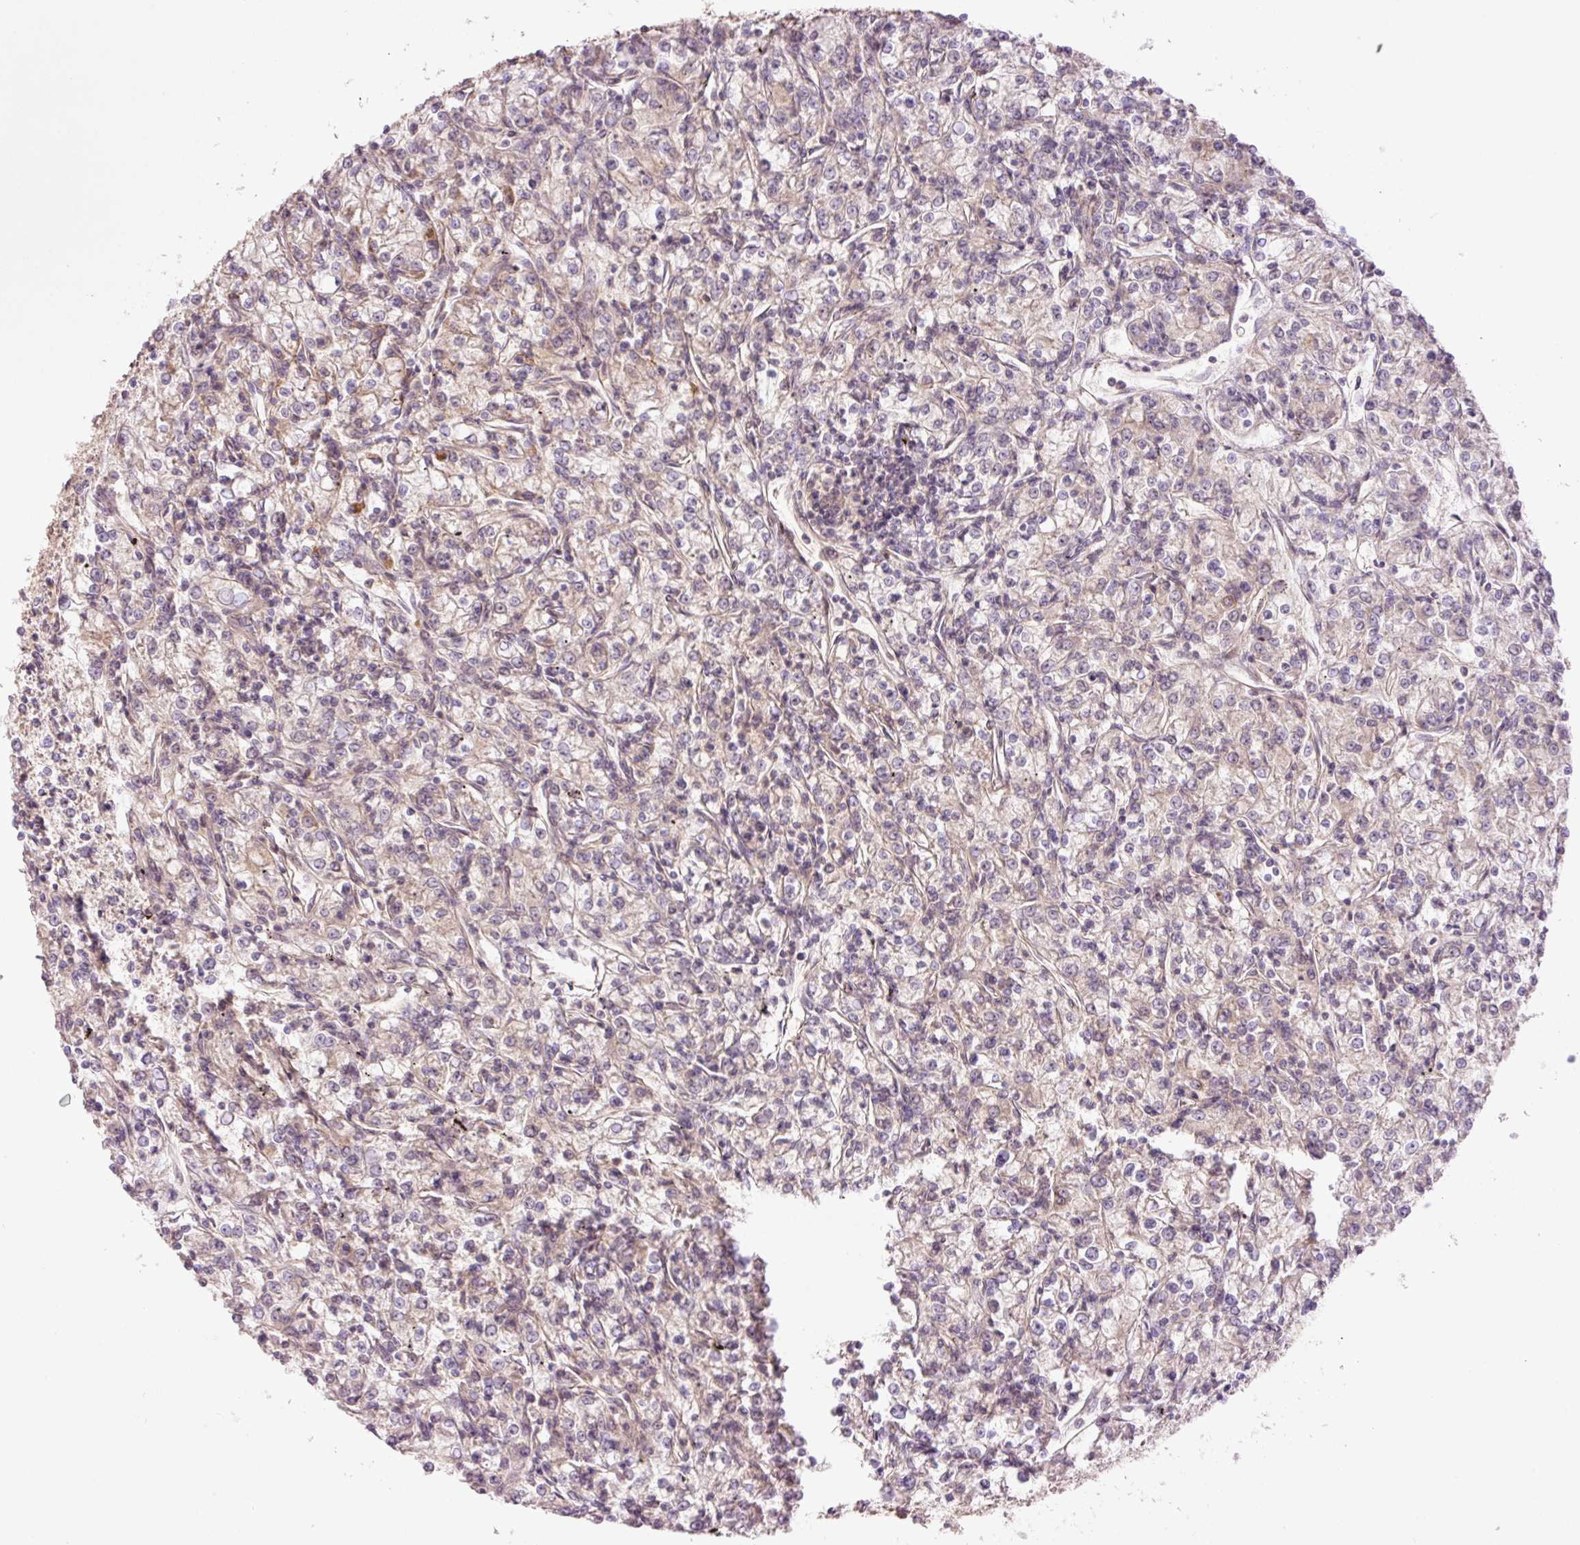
{"staining": {"intensity": "weak", "quantity": "<25%", "location": "cytoplasmic/membranous"}, "tissue": "renal cancer", "cell_type": "Tumor cells", "image_type": "cancer", "snomed": [{"axis": "morphology", "description": "Adenocarcinoma, NOS"}, {"axis": "topography", "description": "Kidney"}], "caption": "This is an immunohistochemistry (IHC) histopathology image of renal adenocarcinoma. There is no expression in tumor cells.", "gene": "SLC29A3", "patient": {"sex": "female", "age": 59}}